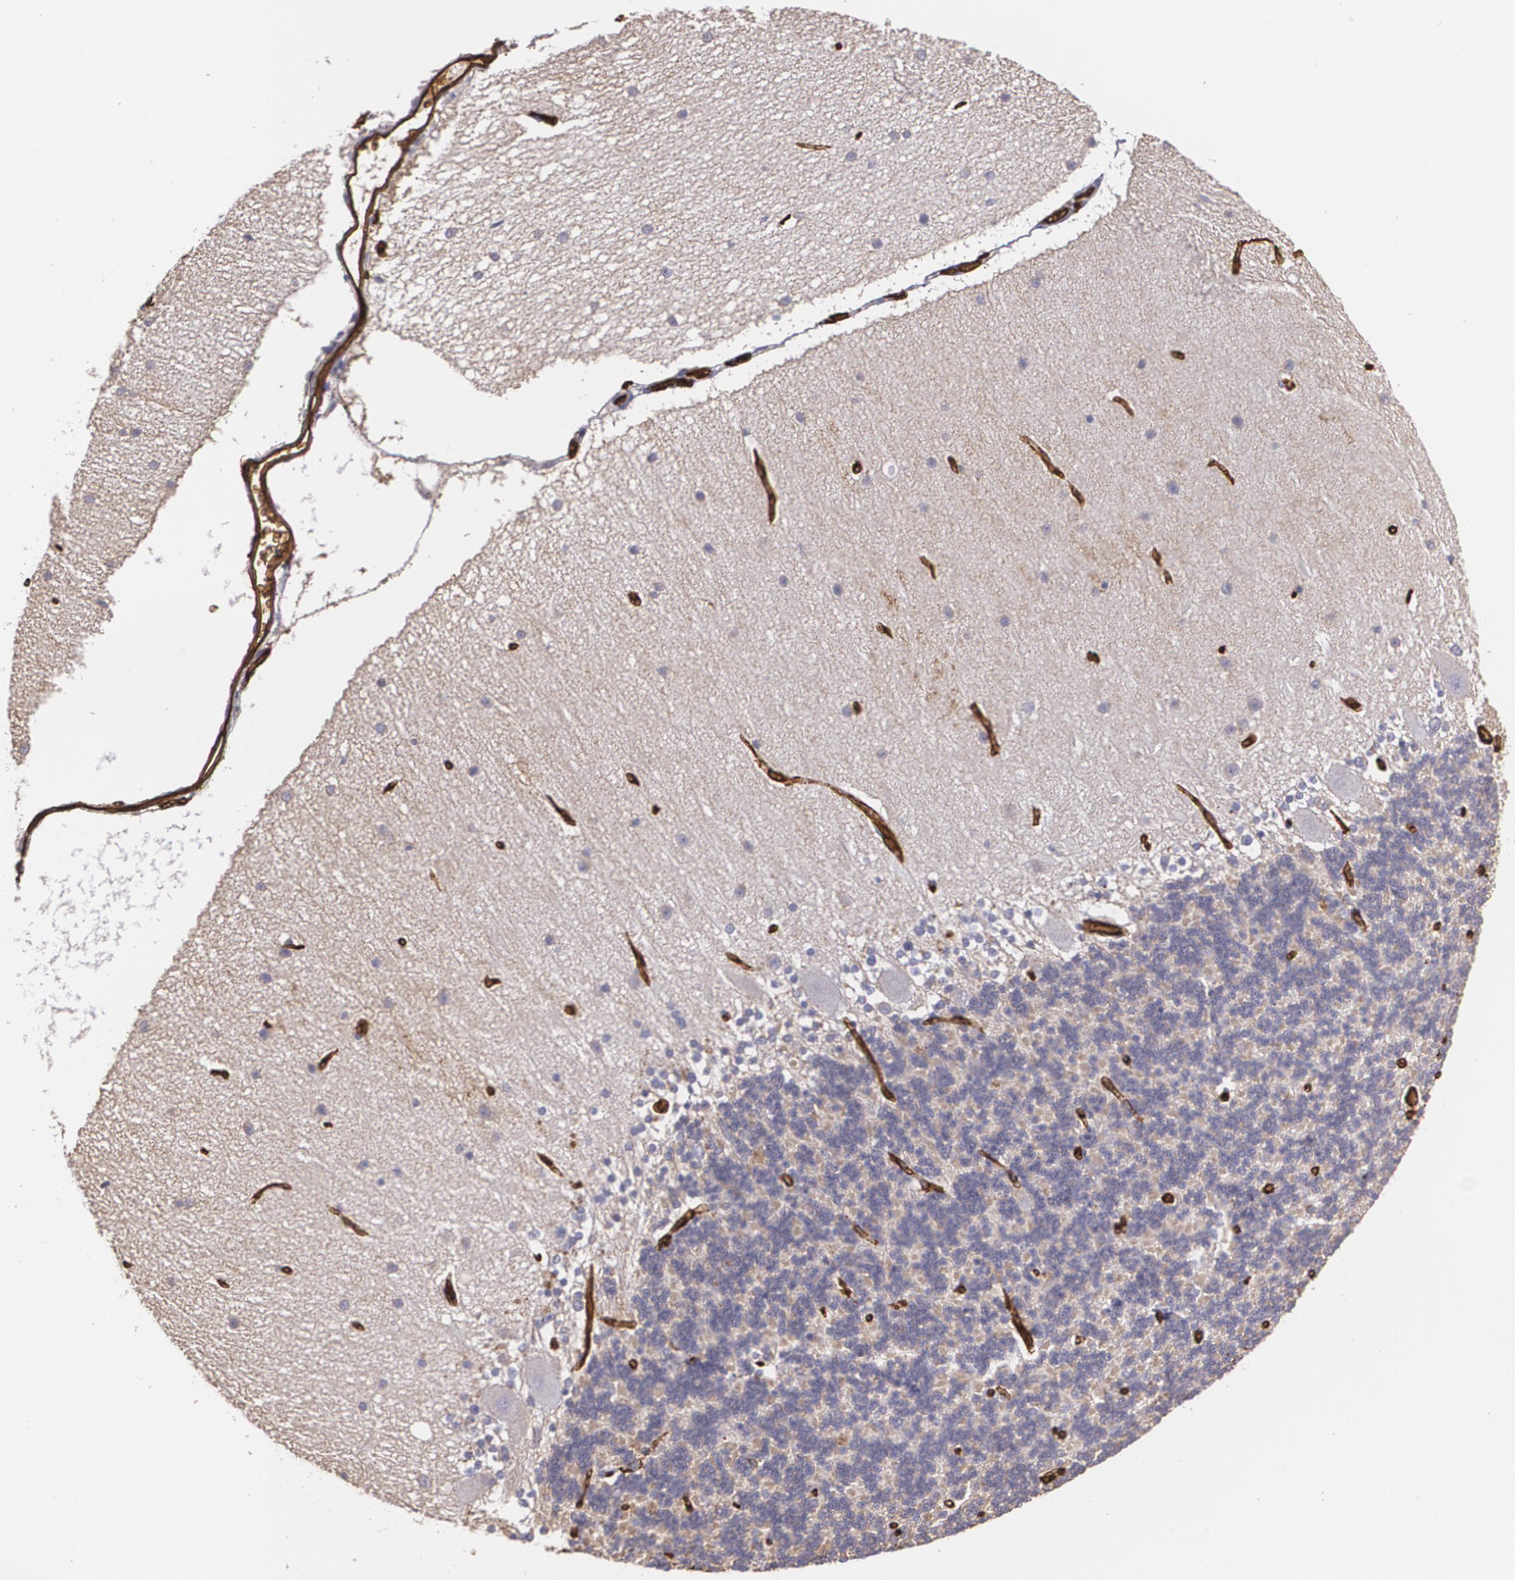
{"staining": {"intensity": "negative", "quantity": "none", "location": "none"}, "tissue": "cerebellum", "cell_type": "Cells in granular layer", "image_type": "normal", "snomed": [{"axis": "morphology", "description": "Normal tissue, NOS"}, {"axis": "topography", "description": "Cerebellum"}], "caption": "The photomicrograph displays no significant positivity in cells in granular layer of cerebellum. (DAB immunohistochemistry, high magnification).", "gene": "SLC2A1", "patient": {"sex": "female", "age": 54}}